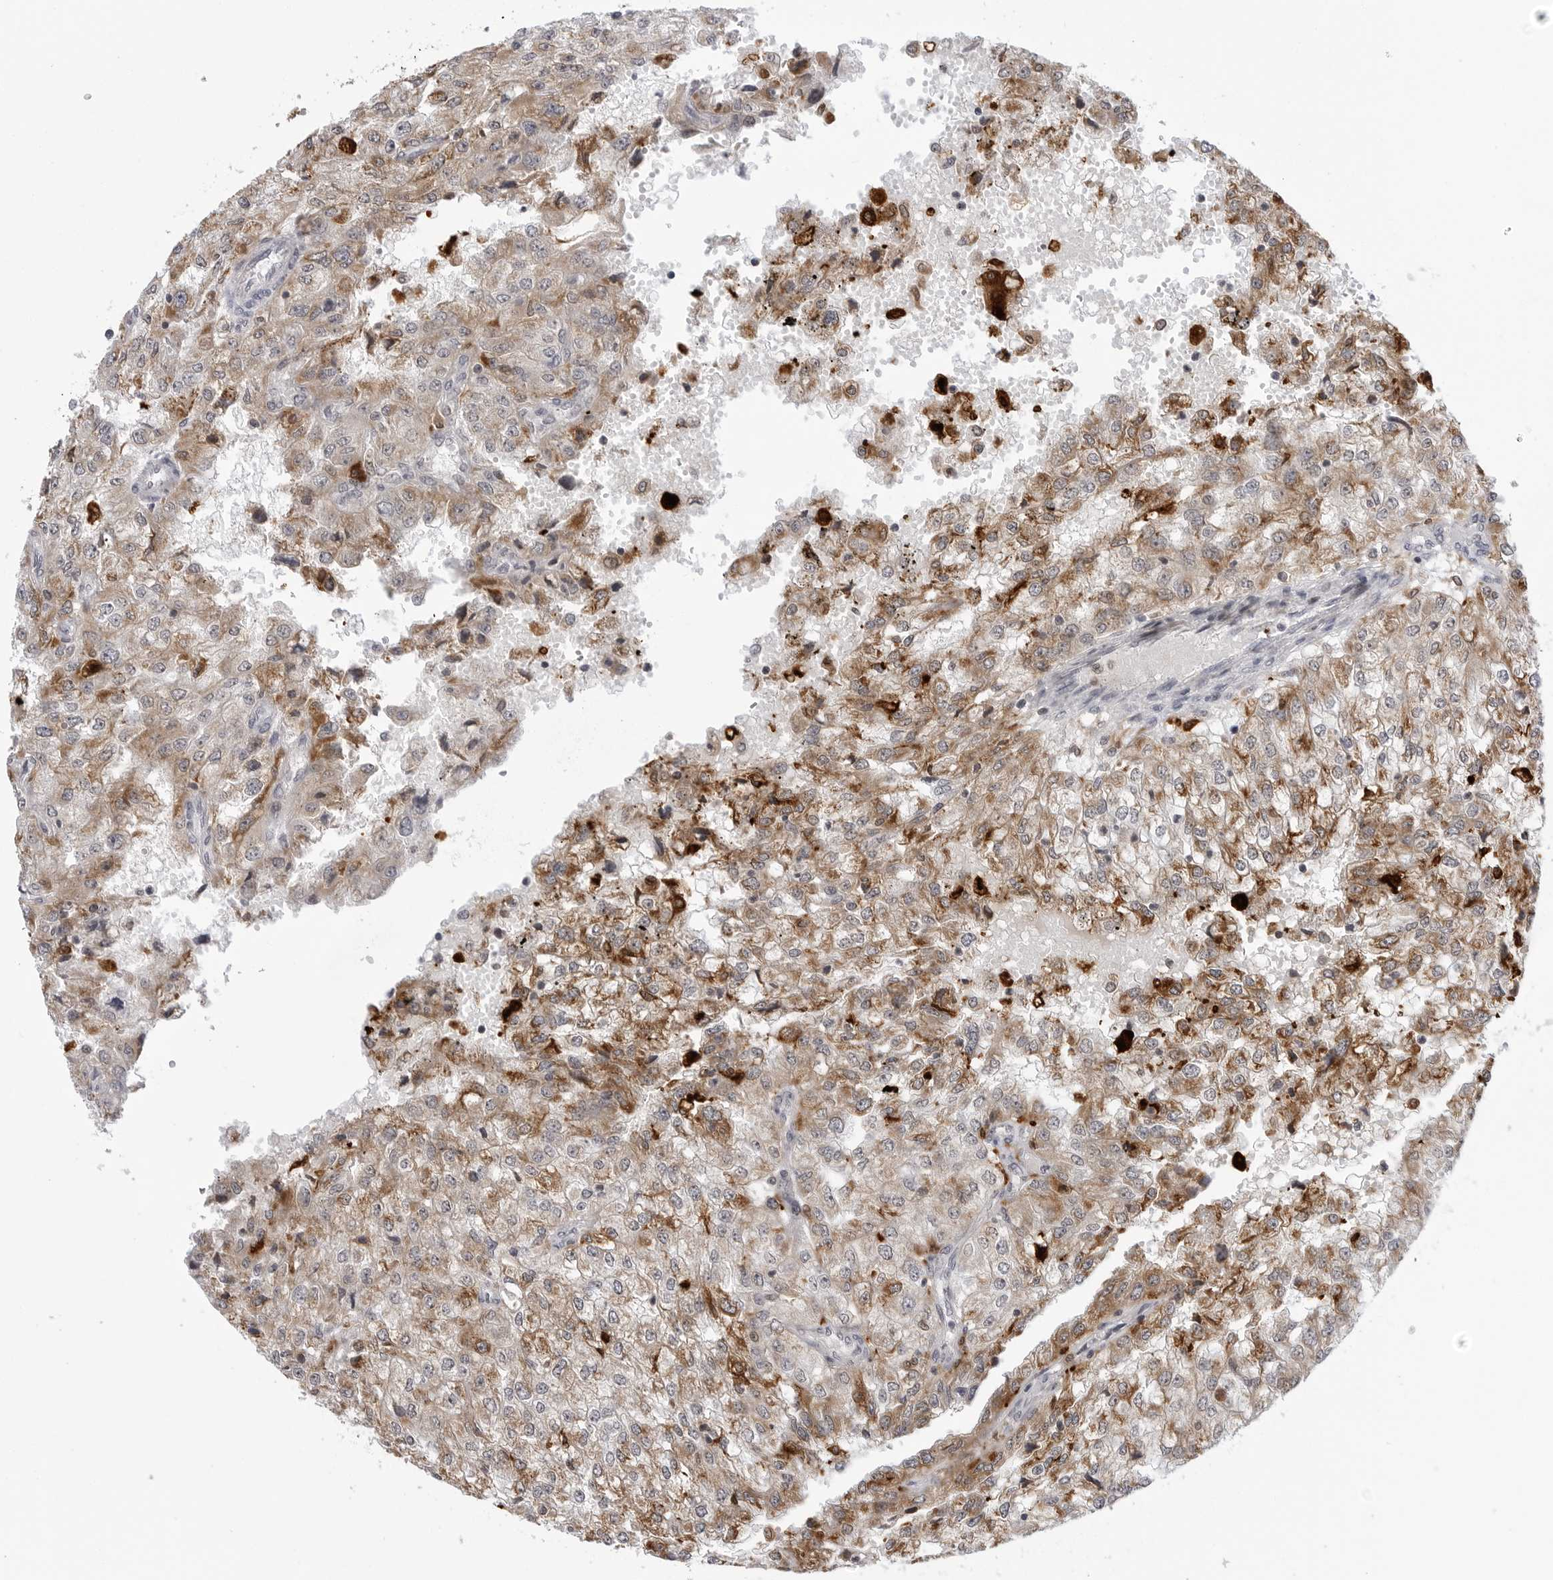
{"staining": {"intensity": "moderate", "quantity": ">75%", "location": "cytoplasmic/membranous"}, "tissue": "renal cancer", "cell_type": "Tumor cells", "image_type": "cancer", "snomed": [{"axis": "morphology", "description": "Adenocarcinoma, NOS"}, {"axis": "topography", "description": "Kidney"}], "caption": "Protein staining of renal cancer (adenocarcinoma) tissue demonstrates moderate cytoplasmic/membranous staining in approximately >75% of tumor cells.", "gene": "CDK20", "patient": {"sex": "female", "age": 54}}